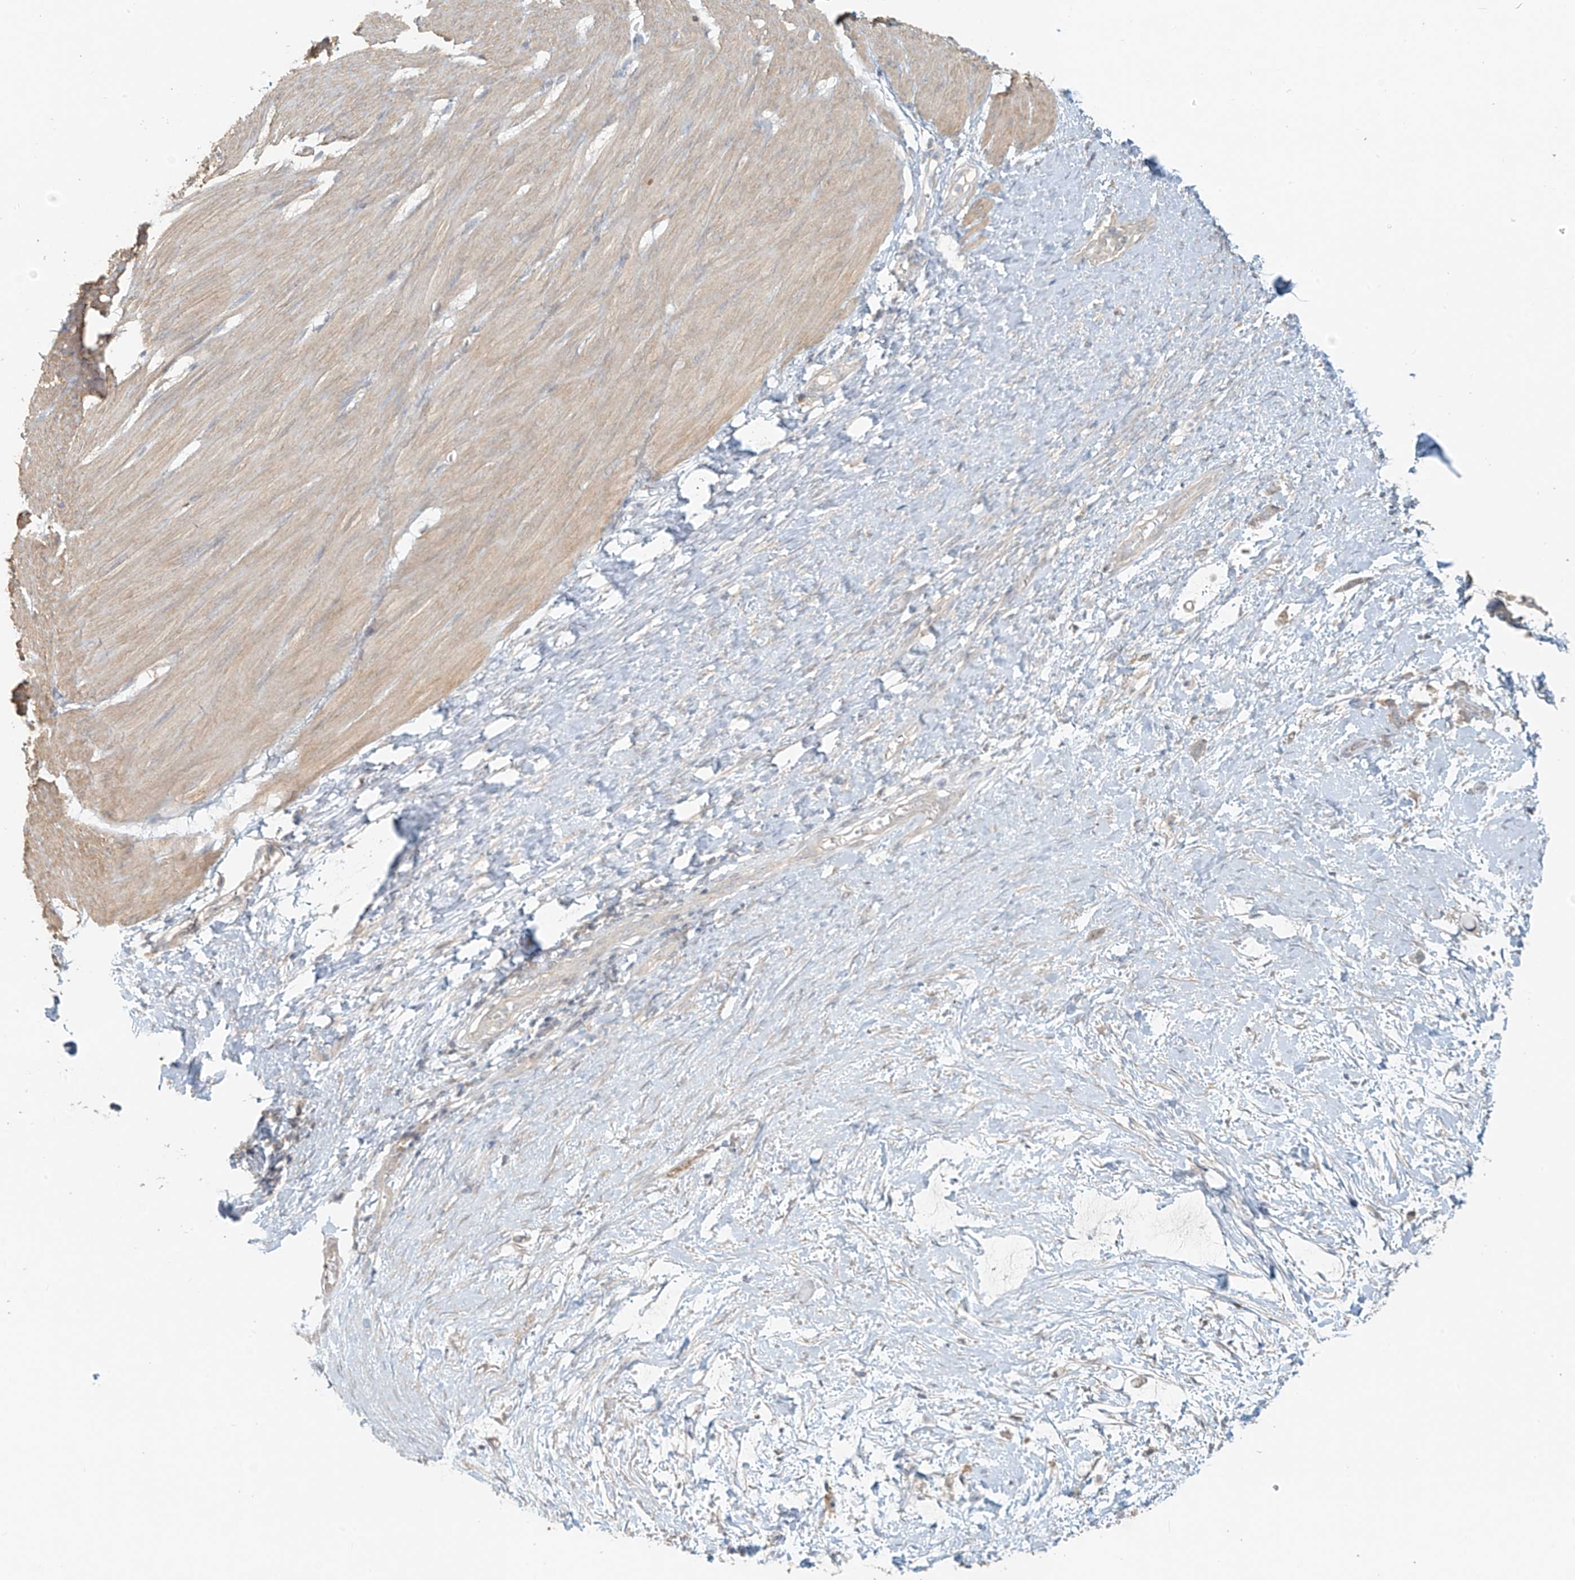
{"staining": {"intensity": "moderate", "quantity": ">75%", "location": "cytoplasmic/membranous"}, "tissue": "smooth muscle", "cell_type": "Smooth muscle cells", "image_type": "normal", "snomed": [{"axis": "morphology", "description": "Normal tissue, NOS"}, {"axis": "morphology", "description": "Adenocarcinoma, NOS"}, {"axis": "topography", "description": "Colon"}, {"axis": "topography", "description": "Peripheral nerve tissue"}], "caption": "Smooth muscle stained with immunohistochemistry (IHC) displays moderate cytoplasmic/membranous staining in approximately >75% of smooth muscle cells. (DAB (3,3'-diaminobenzidine) = brown stain, brightfield microscopy at high magnification).", "gene": "ABCD1", "patient": {"sex": "male", "age": 14}}